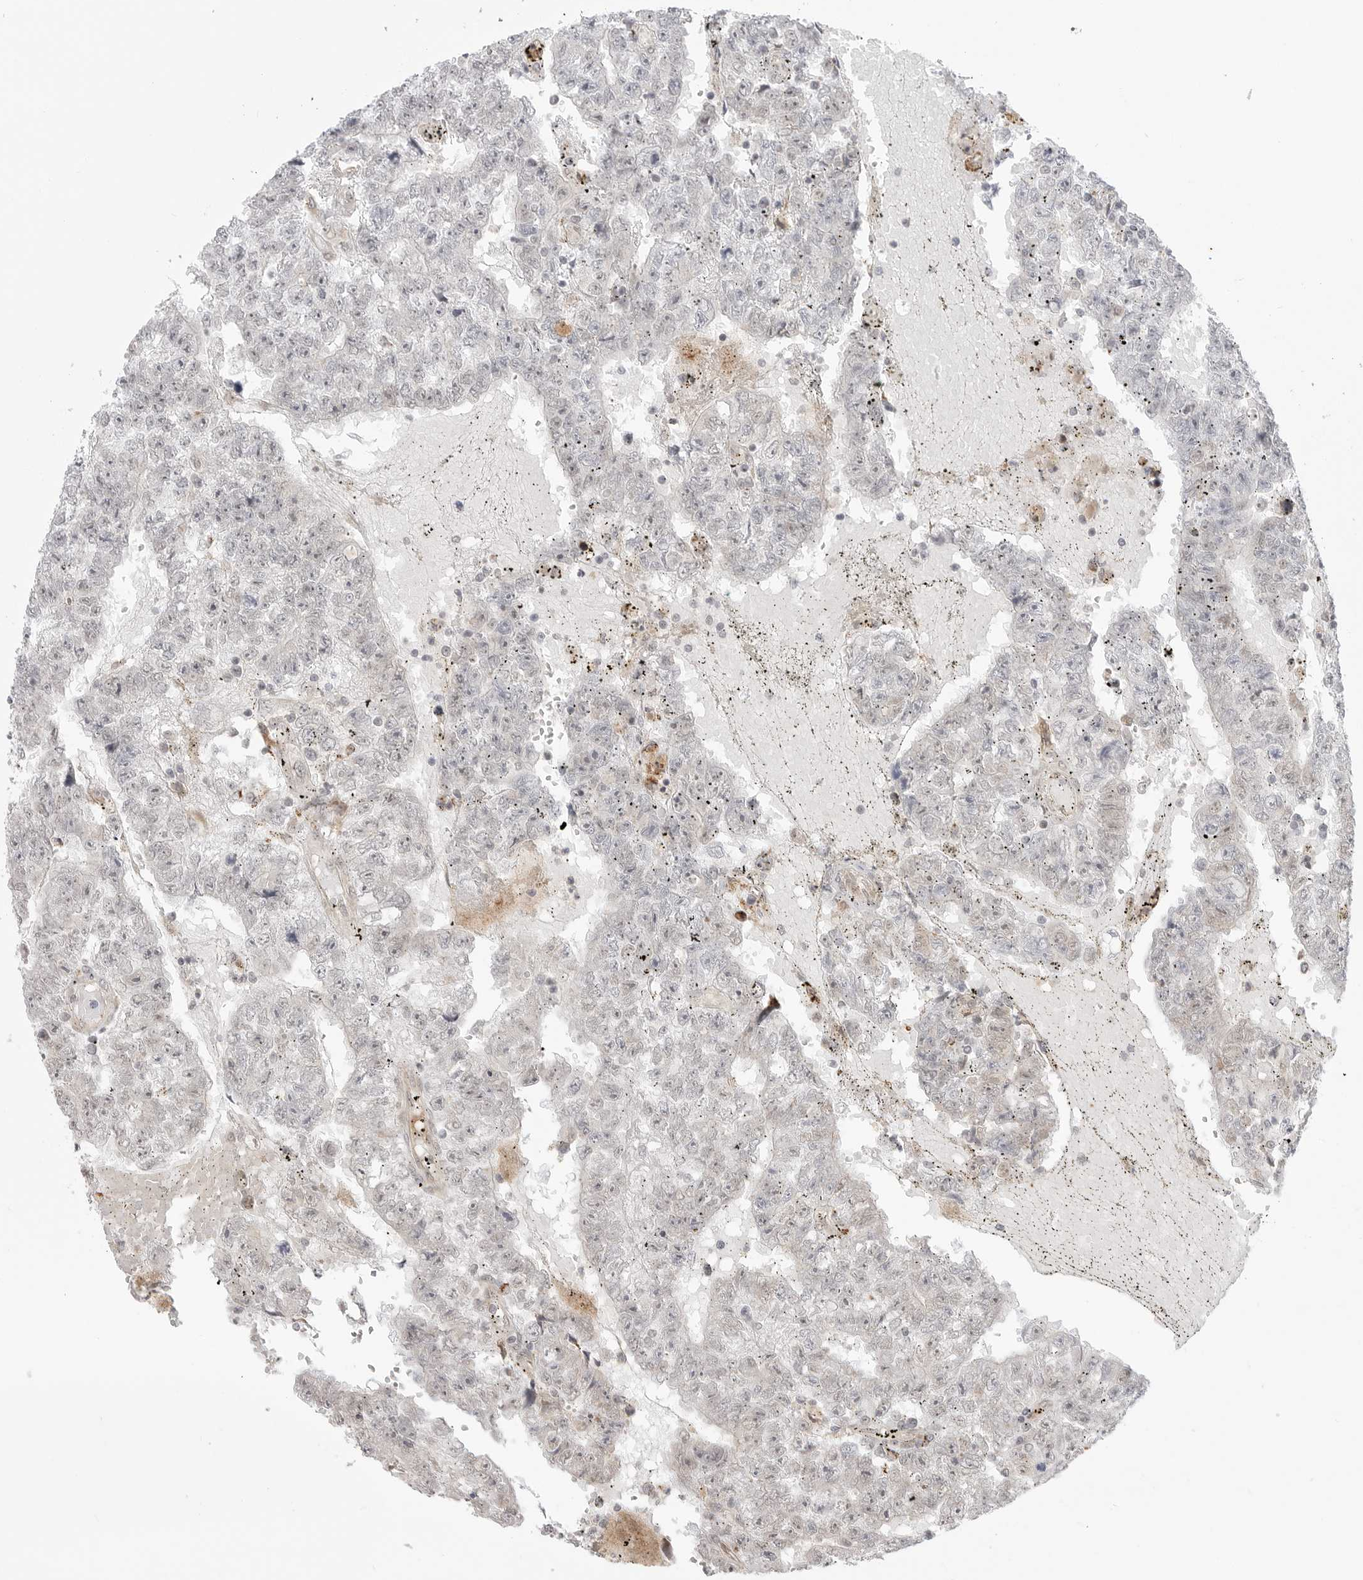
{"staining": {"intensity": "weak", "quantity": "25%-75%", "location": "nuclear"}, "tissue": "testis cancer", "cell_type": "Tumor cells", "image_type": "cancer", "snomed": [{"axis": "morphology", "description": "Carcinoma, Embryonal, NOS"}, {"axis": "topography", "description": "Testis"}], "caption": "High-magnification brightfield microscopy of embryonal carcinoma (testis) stained with DAB (3,3'-diaminobenzidine) (brown) and counterstained with hematoxylin (blue). tumor cells exhibit weak nuclear expression is identified in approximately25%-75% of cells.", "gene": "KALRN", "patient": {"sex": "male", "age": 25}}